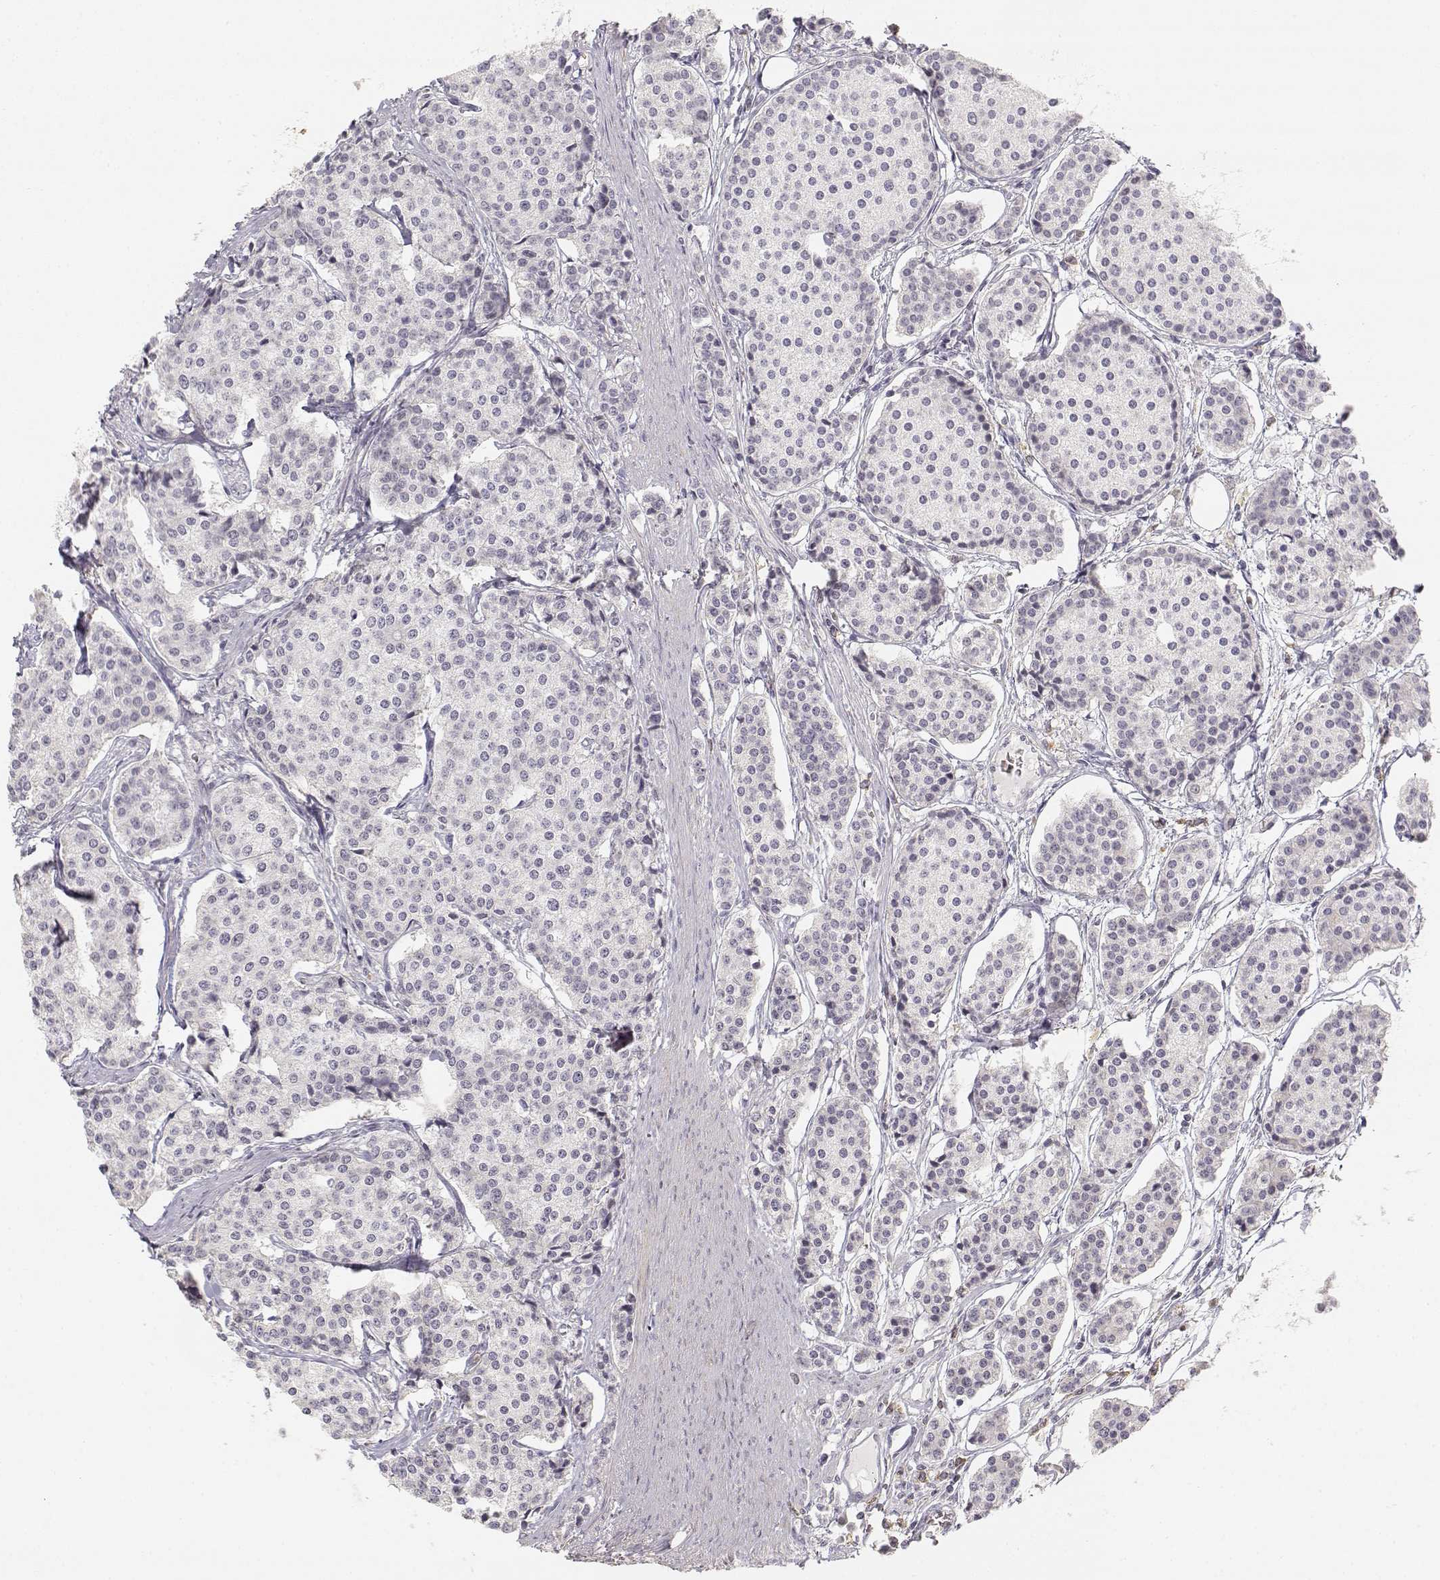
{"staining": {"intensity": "negative", "quantity": "none", "location": "none"}, "tissue": "carcinoid", "cell_type": "Tumor cells", "image_type": "cancer", "snomed": [{"axis": "morphology", "description": "Carcinoid, malignant, NOS"}, {"axis": "topography", "description": "Small intestine"}], "caption": "Malignant carcinoid was stained to show a protein in brown. There is no significant expression in tumor cells. The staining was performed using DAB (3,3'-diaminobenzidine) to visualize the protein expression in brown, while the nuclei were stained in blue with hematoxylin (Magnification: 20x).", "gene": "GLIPR1L2", "patient": {"sex": "female", "age": 65}}